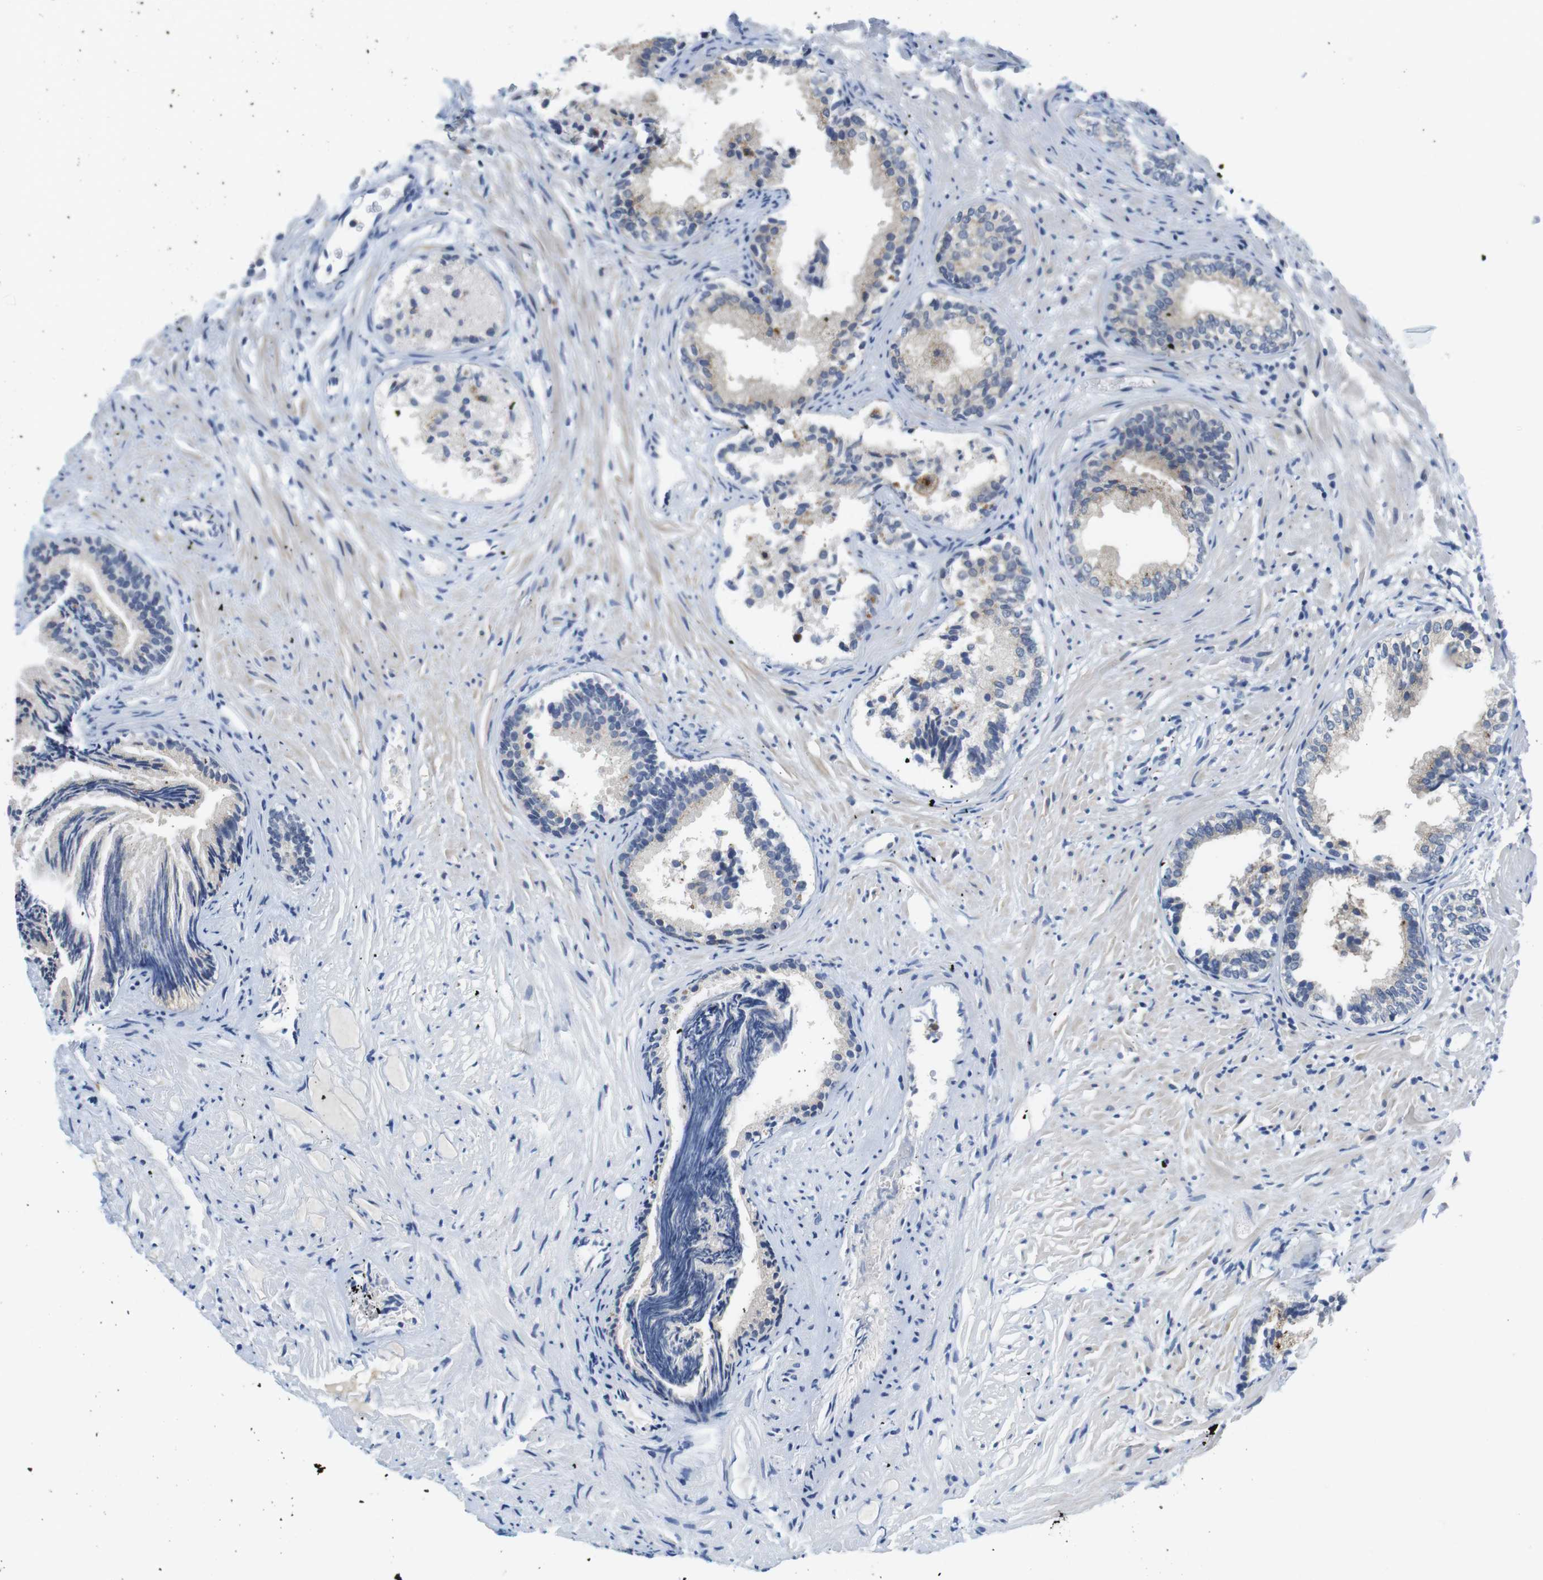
{"staining": {"intensity": "negative", "quantity": "none", "location": "none"}, "tissue": "prostate", "cell_type": "Glandular cells", "image_type": "normal", "snomed": [{"axis": "morphology", "description": "Normal tissue, NOS"}, {"axis": "topography", "description": "Prostate"}], "caption": "Glandular cells show no significant protein staining in unremarkable prostate.", "gene": "CNGA2", "patient": {"sex": "male", "age": 76}}